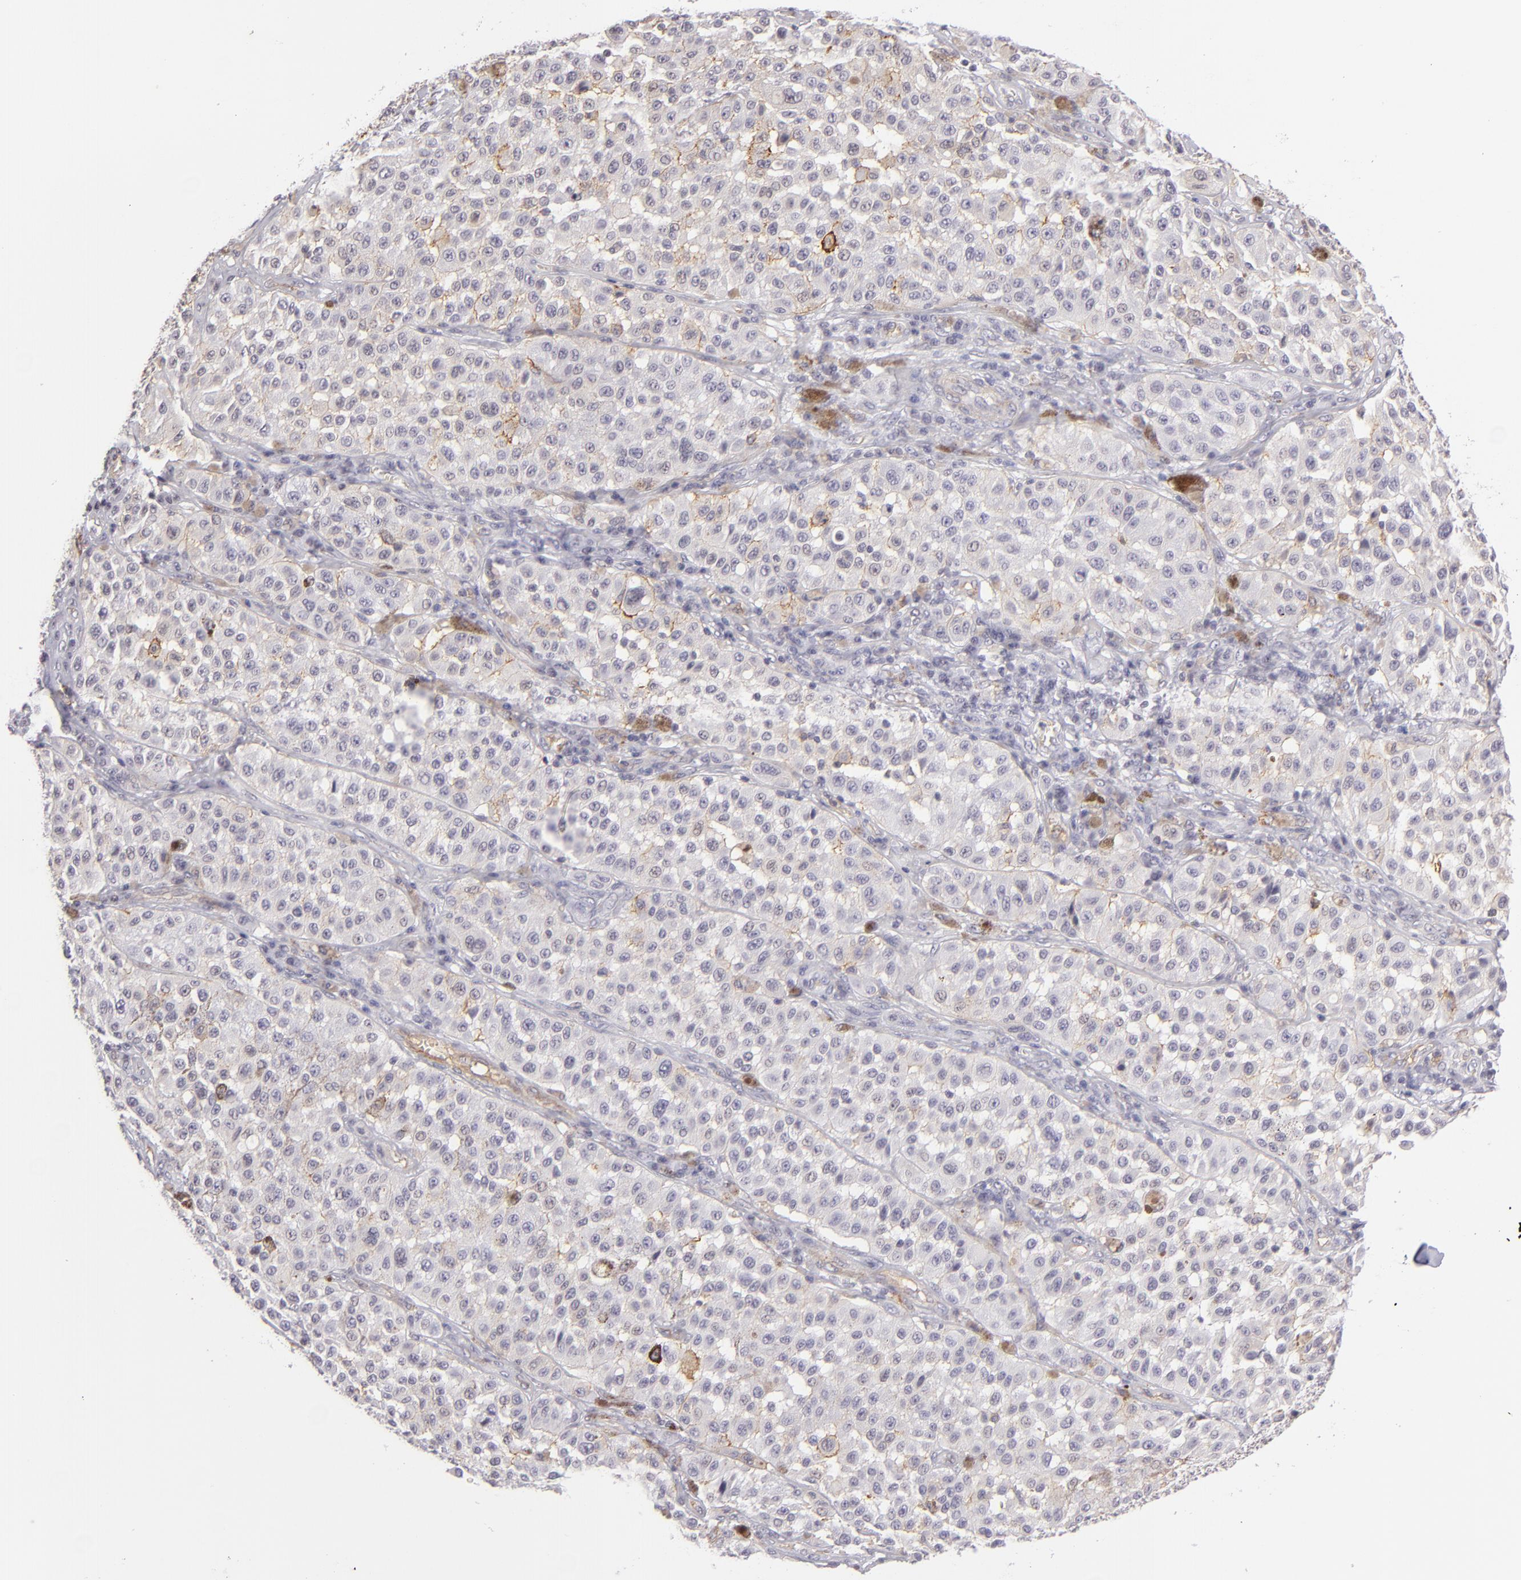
{"staining": {"intensity": "moderate", "quantity": "<25%", "location": "cytoplasmic/membranous"}, "tissue": "melanoma", "cell_type": "Tumor cells", "image_type": "cancer", "snomed": [{"axis": "morphology", "description": "Malignant melanoma, NOS"}, {"axis": "topography", "description": "Skin"}], "caption": "Brown immunohistochemical staining in malignant melanoma reveals moderate cytoplasmic/membranous expression in approximately <25% of tumor cells.", "gene": "THBD", "patient": {"sex": "female", "age": 64}}